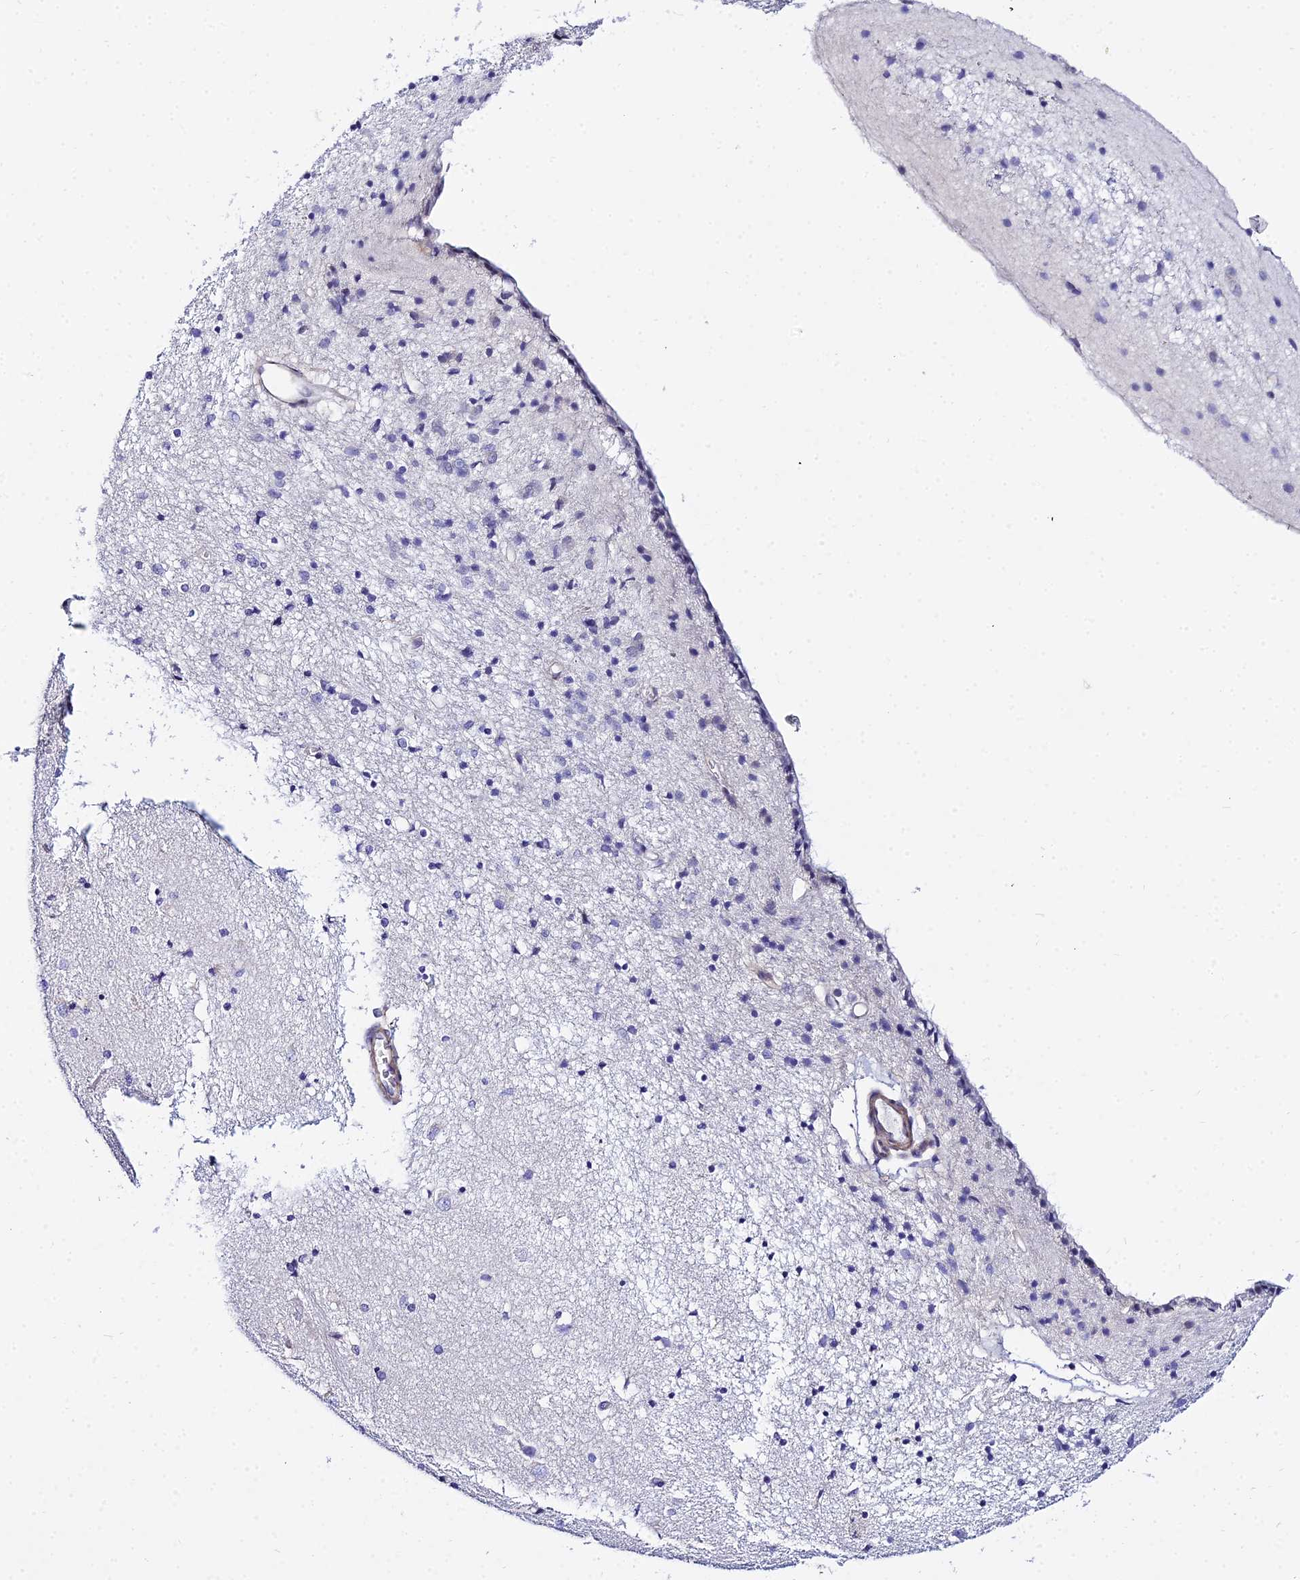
{"staining": {"intensity": "negative", "quantity": "none", "location": "none"}, "tissue": "caudate", "cell_type": "Glial cells", "image_type": "normal", "snomed": [{"axis": "morphology", "description": "Normal tissue, NOS"}, {"axis": "topography", "description": "Lateral ventricle wall"}], "caption": "Immunohistochemical staining of unremarkable human caudate displays no significant staining in glial cells. (DAB (3,3'-diaminobenzidine) IHC, high magnification).", "gene": "ZNF628", "patient": {"sex": "female", "age": 54}}